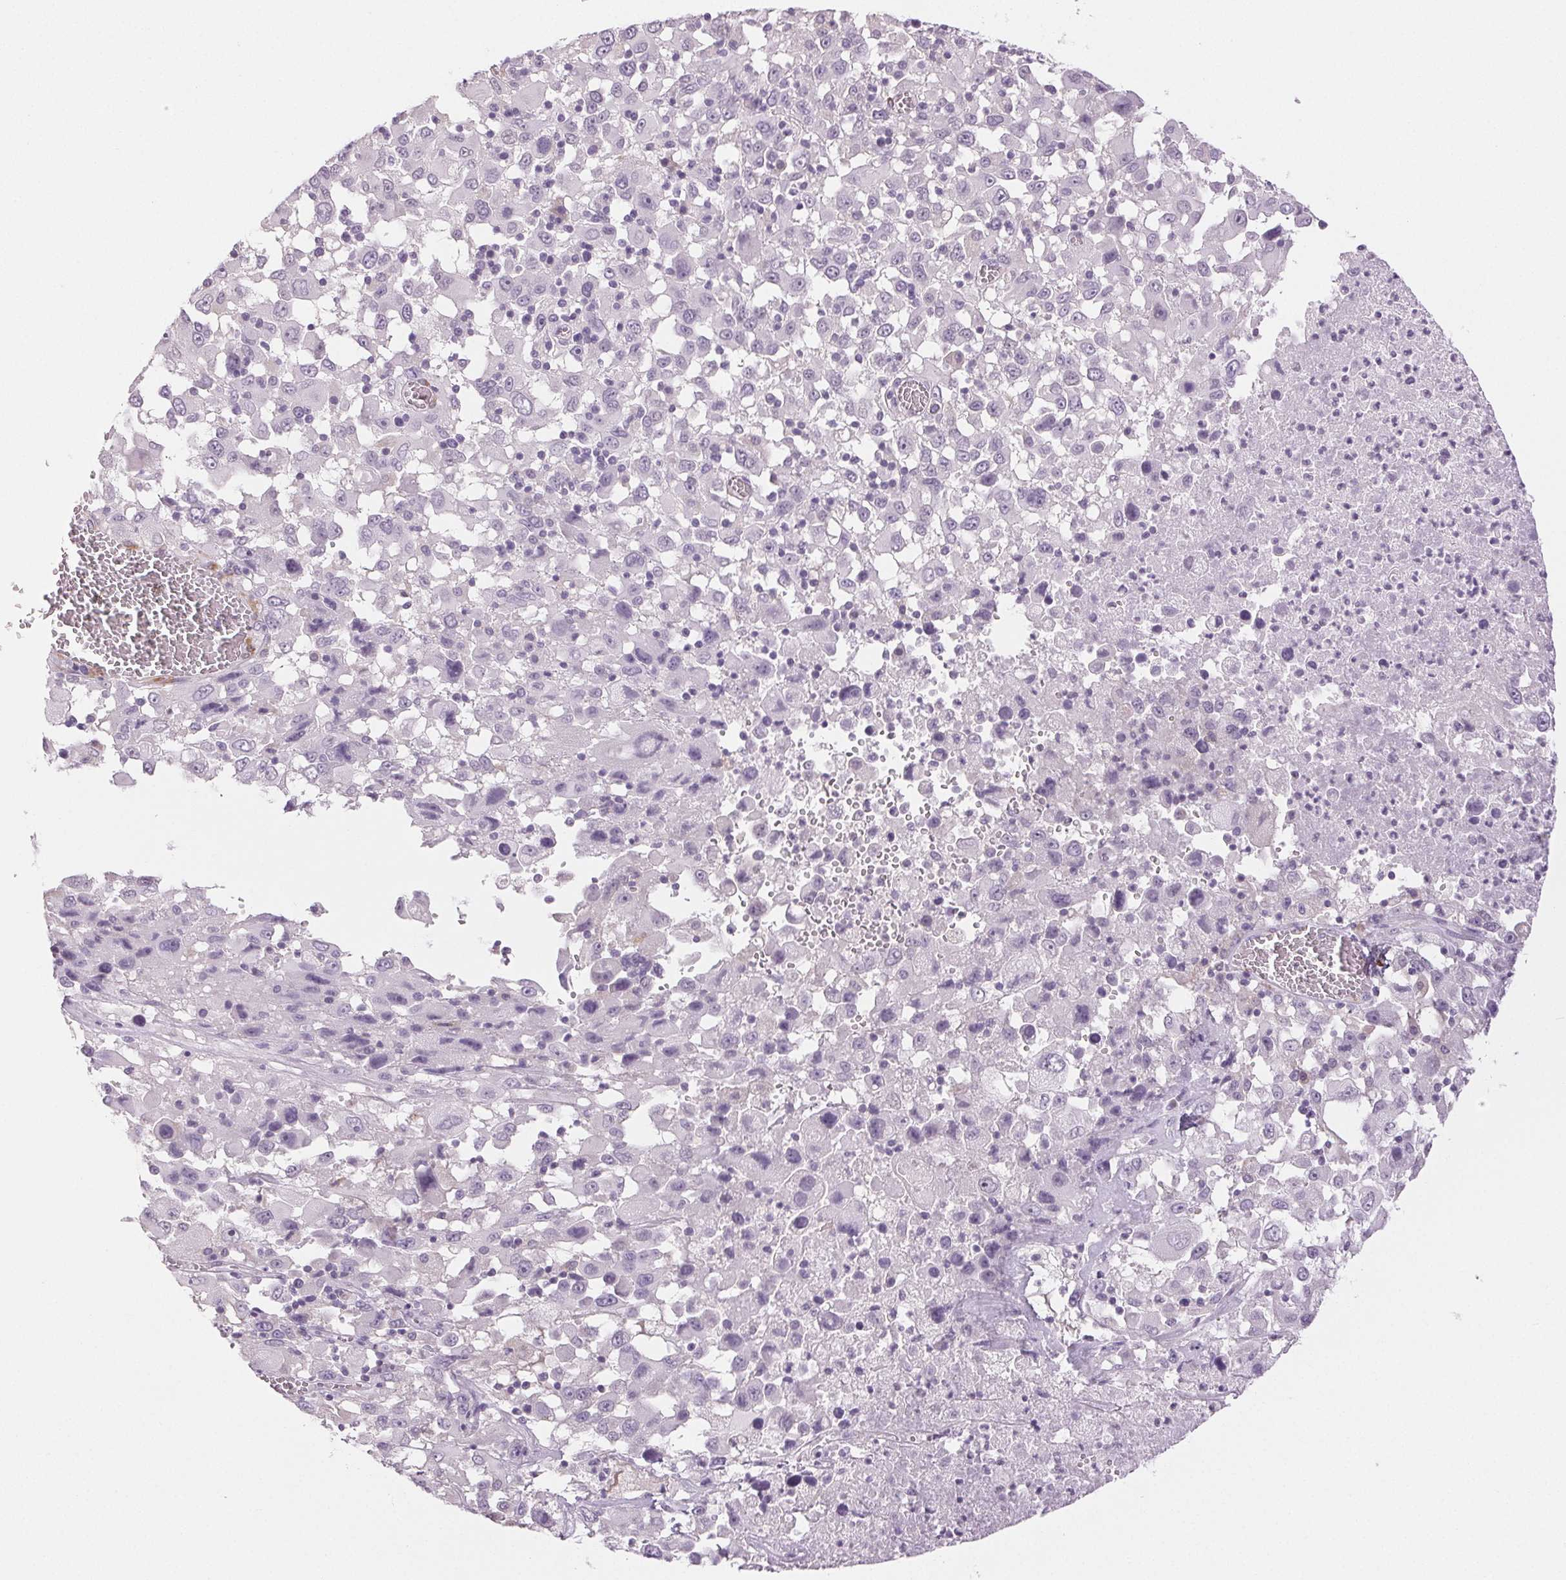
{"staining": {"intensity": "negative", "quantity": "none", "location": "none"}, "tissue": "melanoma", "cell_type": "Tumor cells", "image_type": "cancer", "snomed": [{"axis": "morphology", "description": "Malignant melanoma, Metastatic site"}, {"axis": "topography", "description": "Soft tissue"}], "caption": "The IHC image has no significant positivity in tumor cells of malignant melanoma (metastatic site) tissue.", "gene": "DNAJC6", "patient": {"sex": "male", "age": 50}}